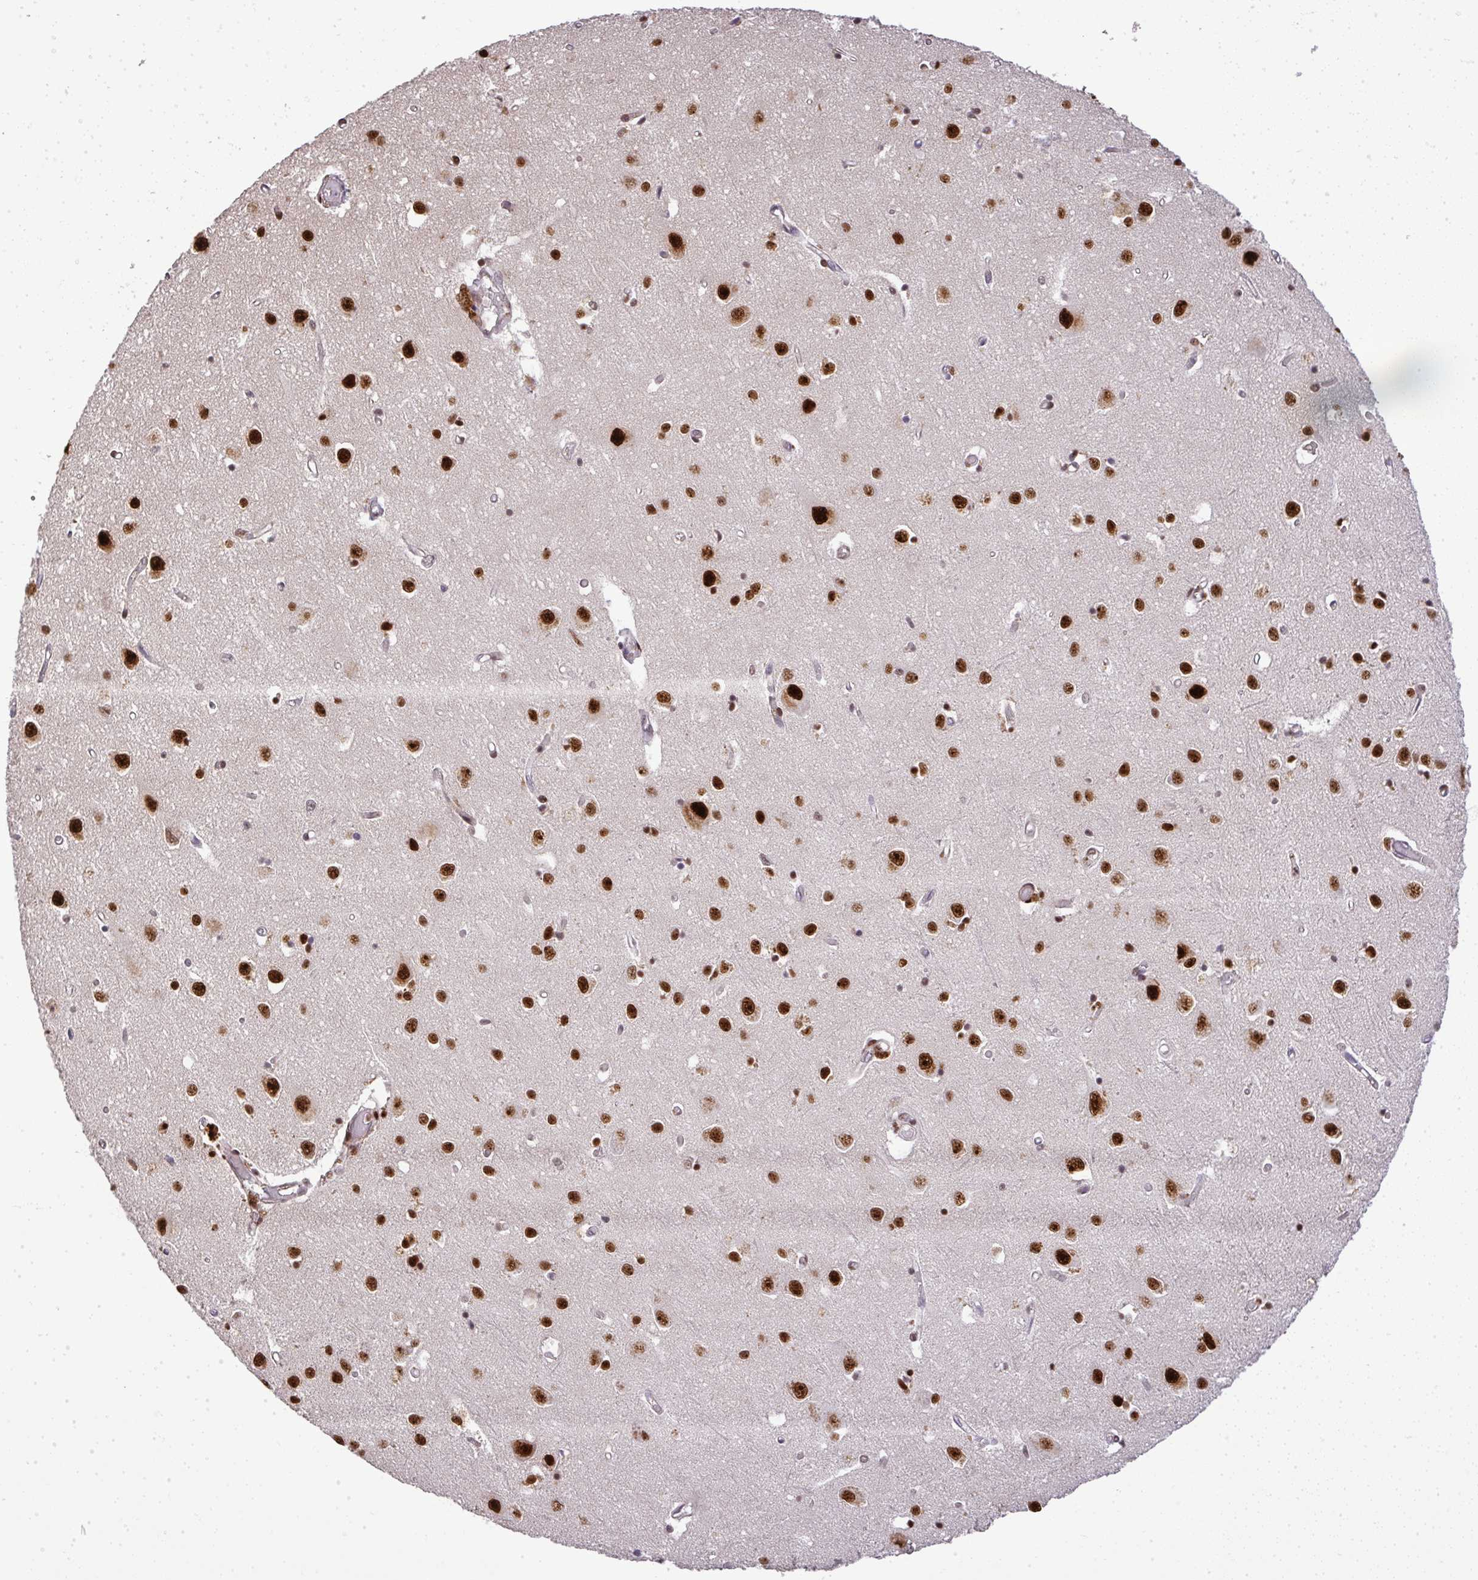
{"staining": {"intensity": "moderate", "quantity": ">75%", "location": "nuclear"}, "tissue": "cerebral cortex", "cell_type": "Endothelial cells", "image_type": "normal", "snomed": [{"axis": "morphology", "description": "Normal tissue, NOS"}, {"axis": "topography", "description": "Cerebral cortex"}], "caption": "Cerebral cortex stained with IHC displays moderate nuclear expression in about >75% of endothelial cells.", "gene": "U2AF1L4", "patient": {"sex": "male", "age": 70}}